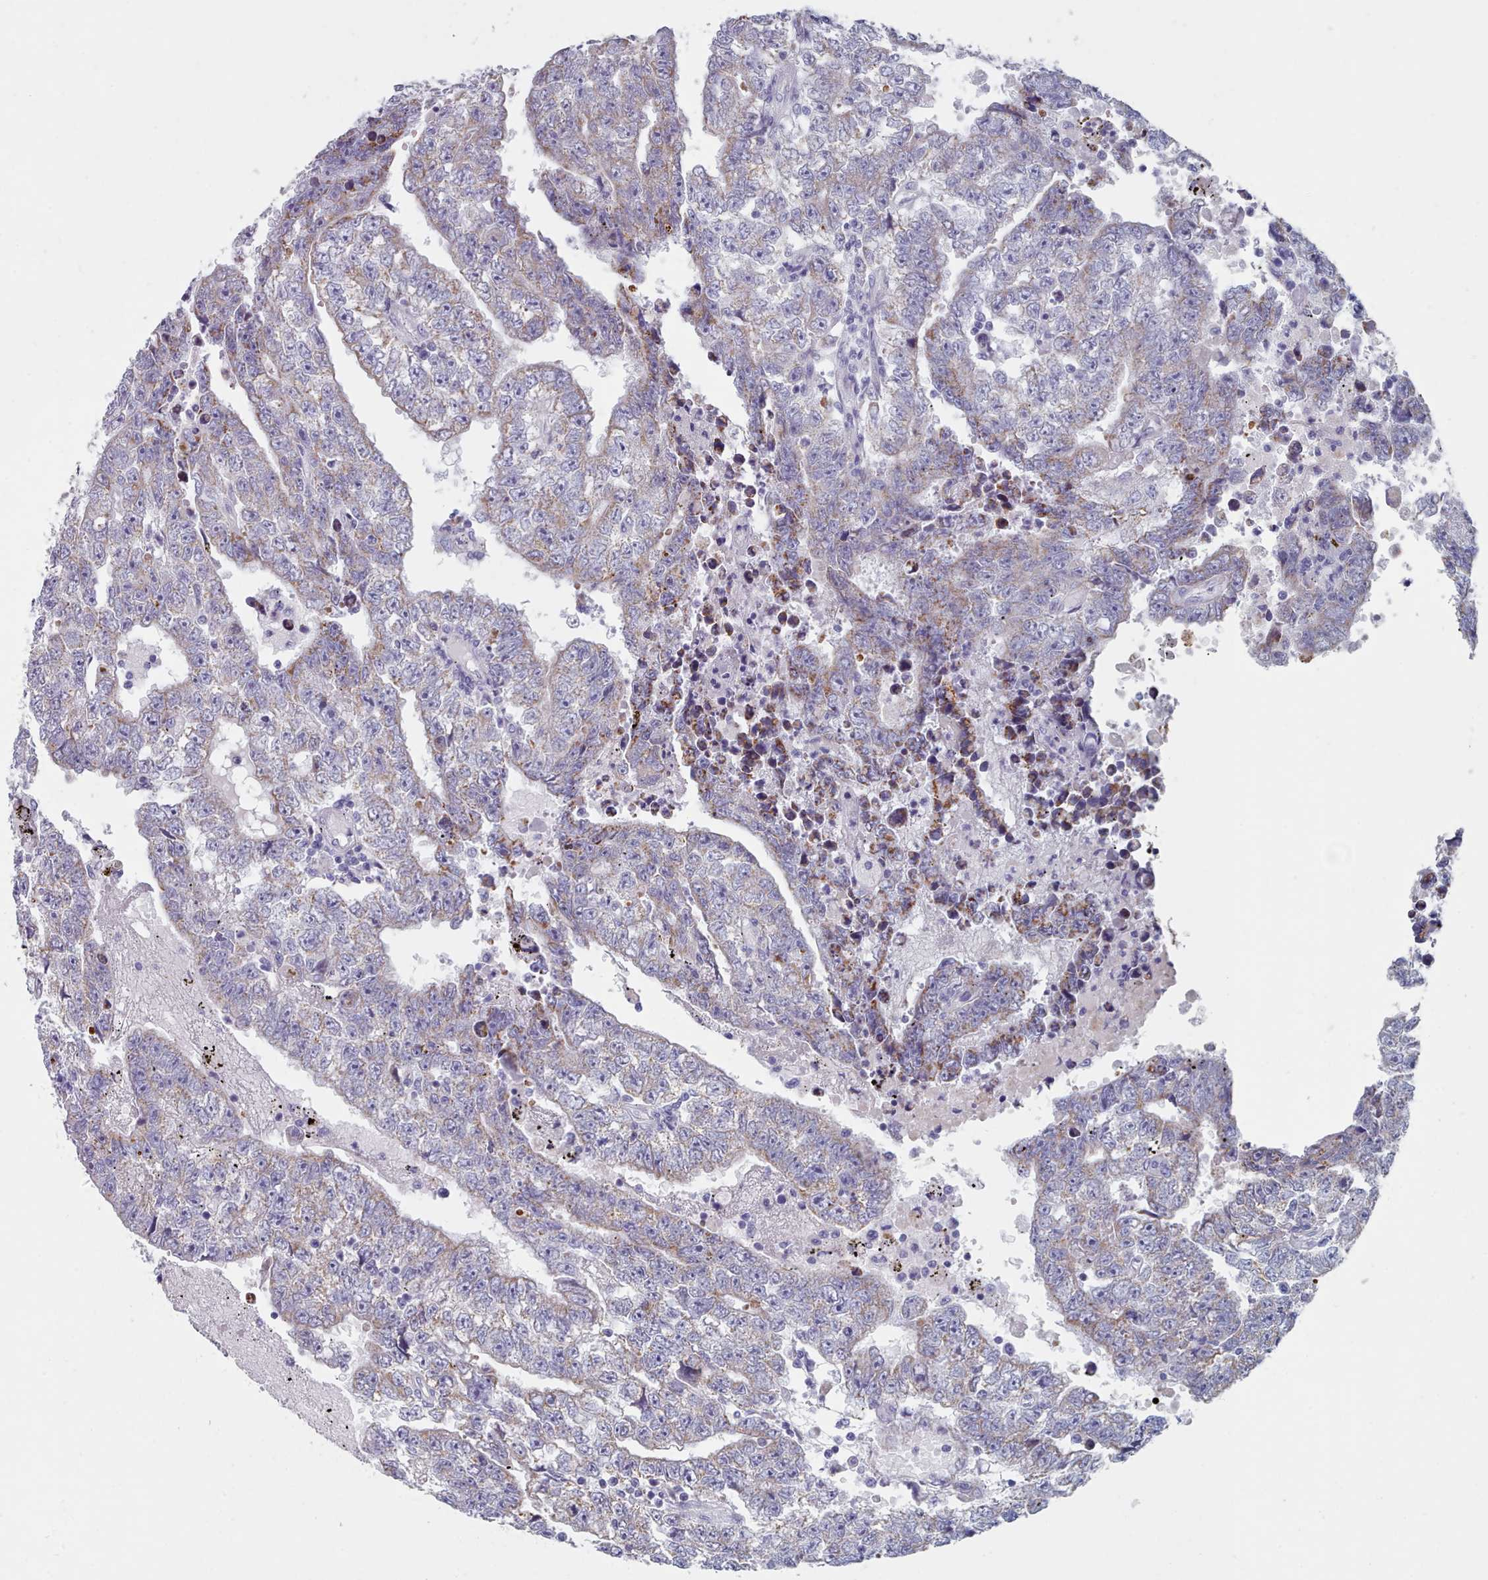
{"staining": {"intensity": "negative", "quantity": "none", "location": "none"}, "tissue": "testis cancer", "cell_type": "Tumor cells", "image_type": "cancer", "snomed": [{"axis": "morphology", "description": "Carcinoma, Embryonal, NOS"}, {"axis": "topography", "description": "Testis"}], "caption": "DAB (3,3'-diaminobenzidine) immunohistochemical staining of human testis cancer reveals no significant staining in tumor cells. (DAB (3,3'-diaminobenzidine) immunohistochemistry with hematoxylin counter stain).", "gene": "HAO1", "patient": {"sex": "male", "age": 25}}